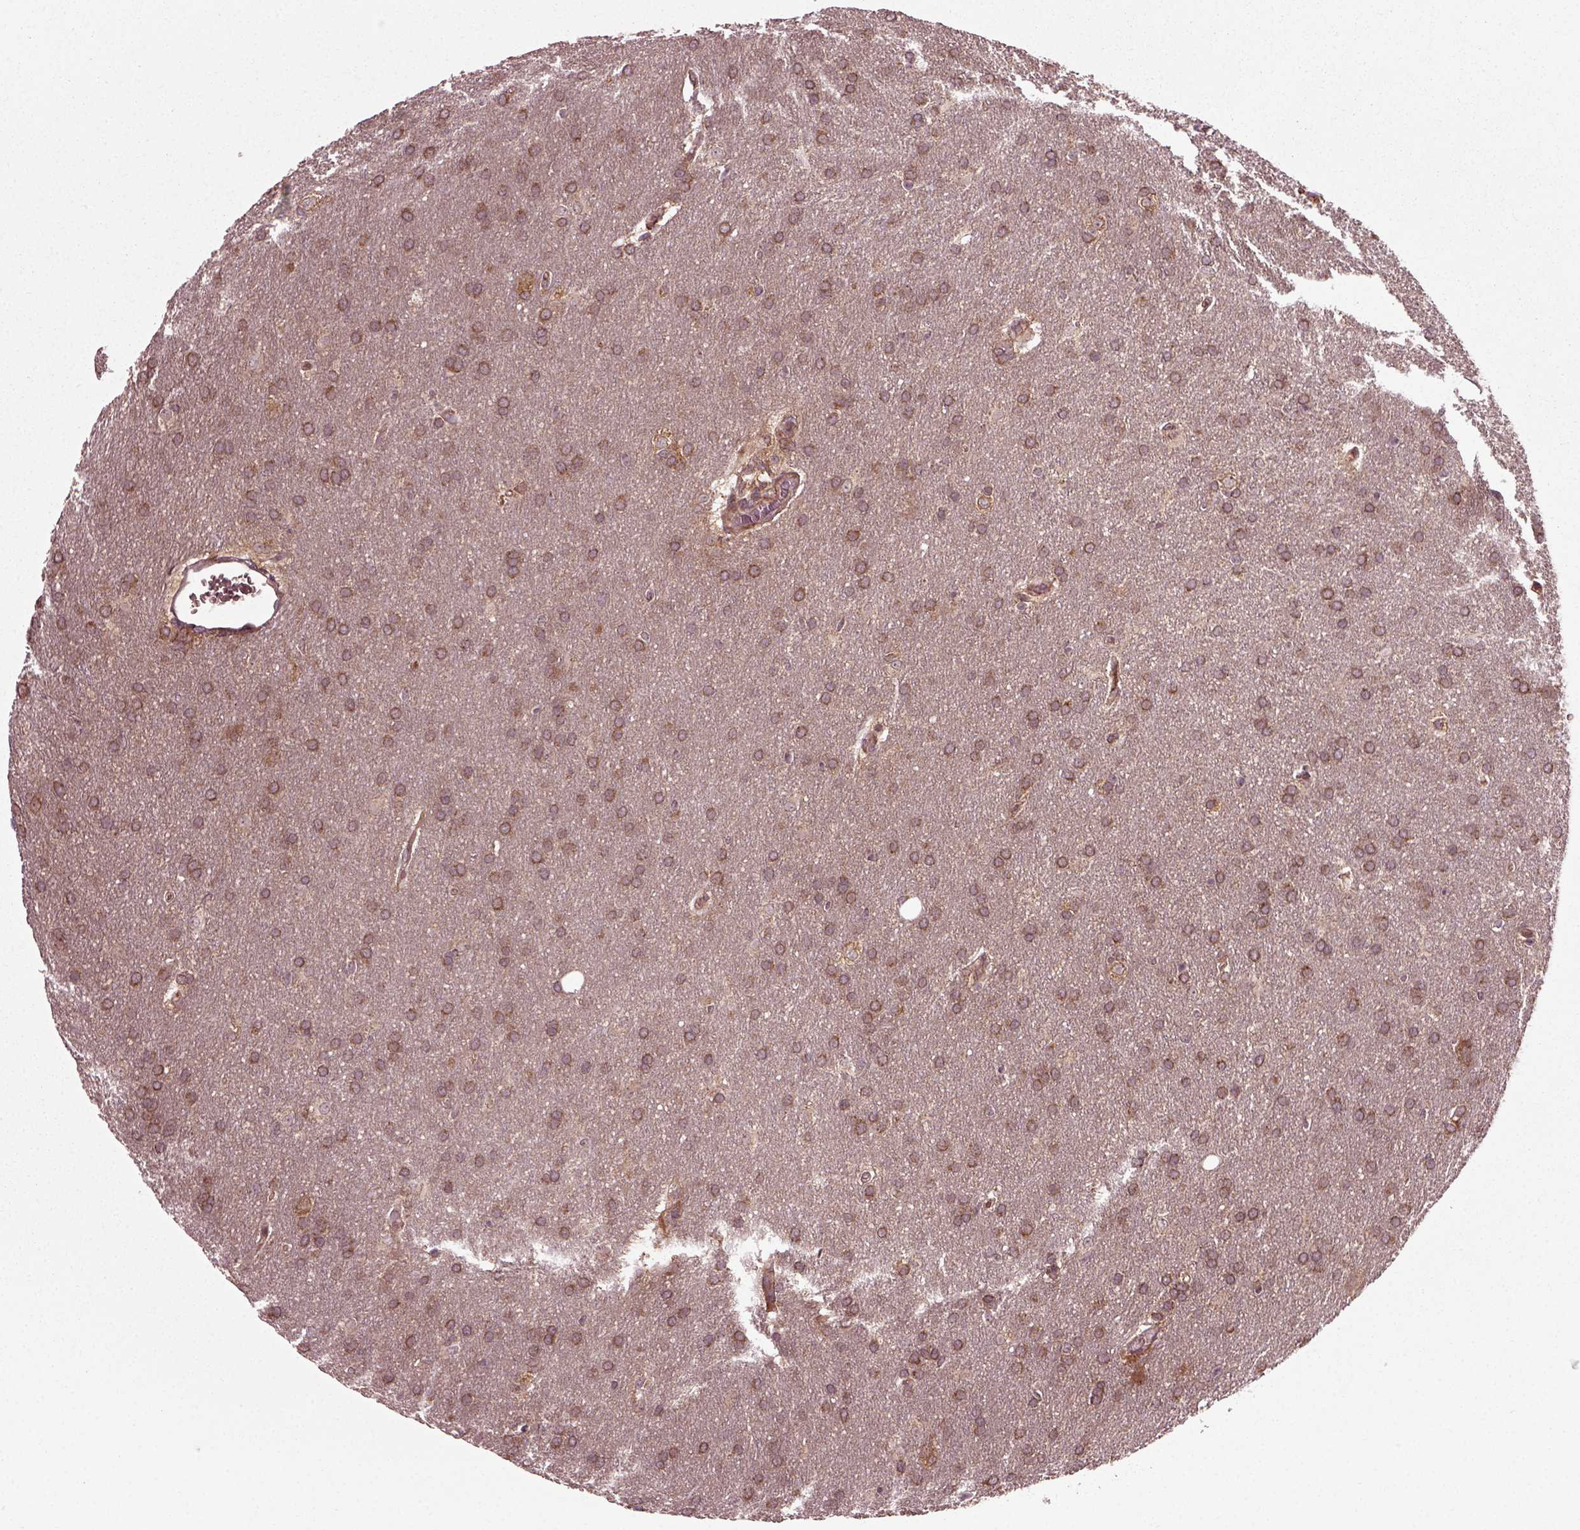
{"staining": {"intensity": "moderate", "quantity": ">75%", "location": "cytoplasmic/membranous"}, "tissue": "glioma", "cell_type": "Tumor cells", "image_type": "cancer", "snomed": [{"axis": "morphology", "description": "Glioma, malignant, Low grade"}, {"axis": "topography", "description": "Brain"}], "caption": "DAB immunohistochemical staining of human glioma demonstrates moderate cytoplasmic/membranous protein positivity in about >75% of tumor cells.", "gene": "PLCD3", "patient": {"sex": "female", "age": 32}}